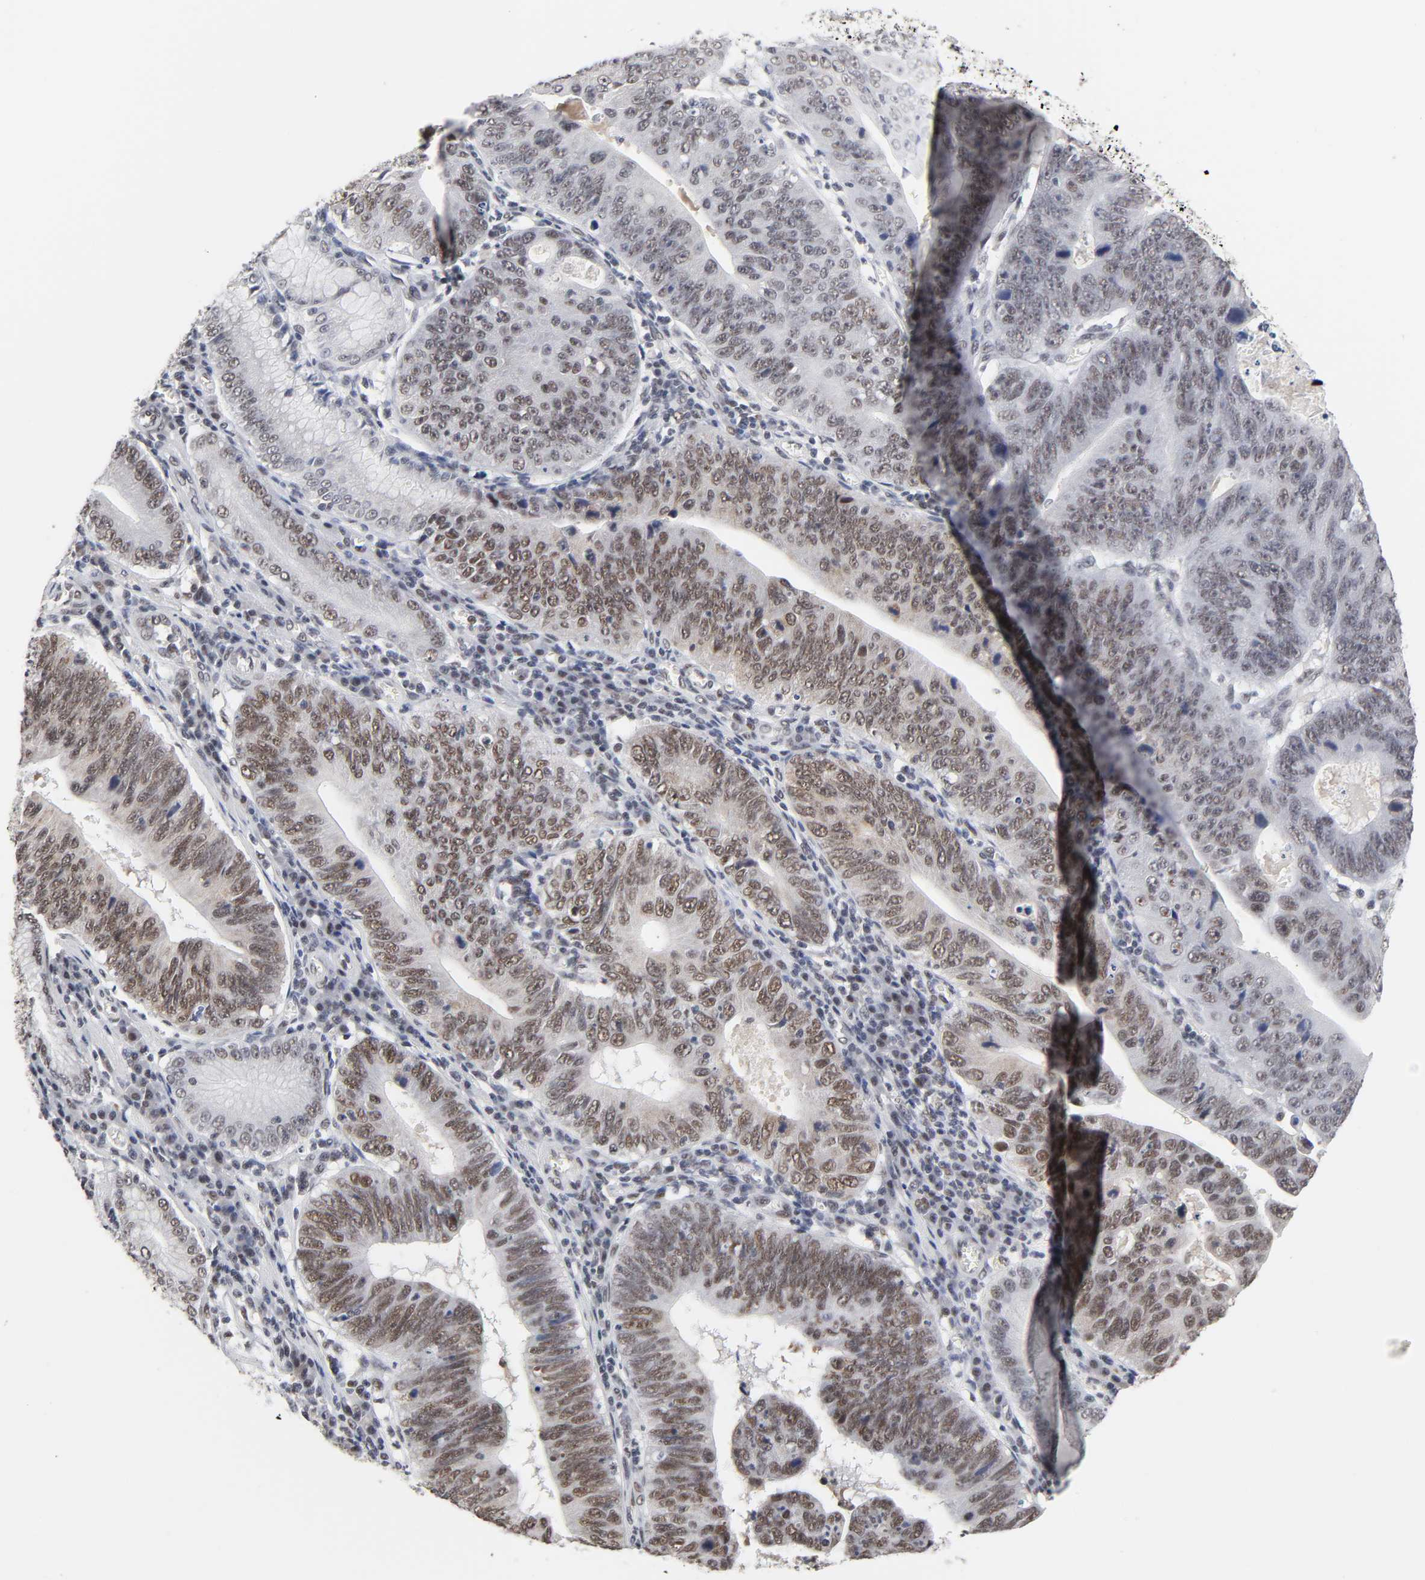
{"staining": {"intensity": "moderate", "quantity": ">75%", "location": "nuclear"}, "tissue": "stomach cancer", "cell_type": "Tumor cells", "image_type": "cancer", "snomed": [{"axis": "morphology", "description": "Adenocarcinoma, NOS"}, {"axis": "topography", "description": "Stomach"}], "caption": "A micrograph of adenocarcinoma (stomach) stained for a protein reveals moderate nuclear brown staining in tumor cells.", "gene": "TRIM33", "patient": {"sex": "male", "age": 59}}